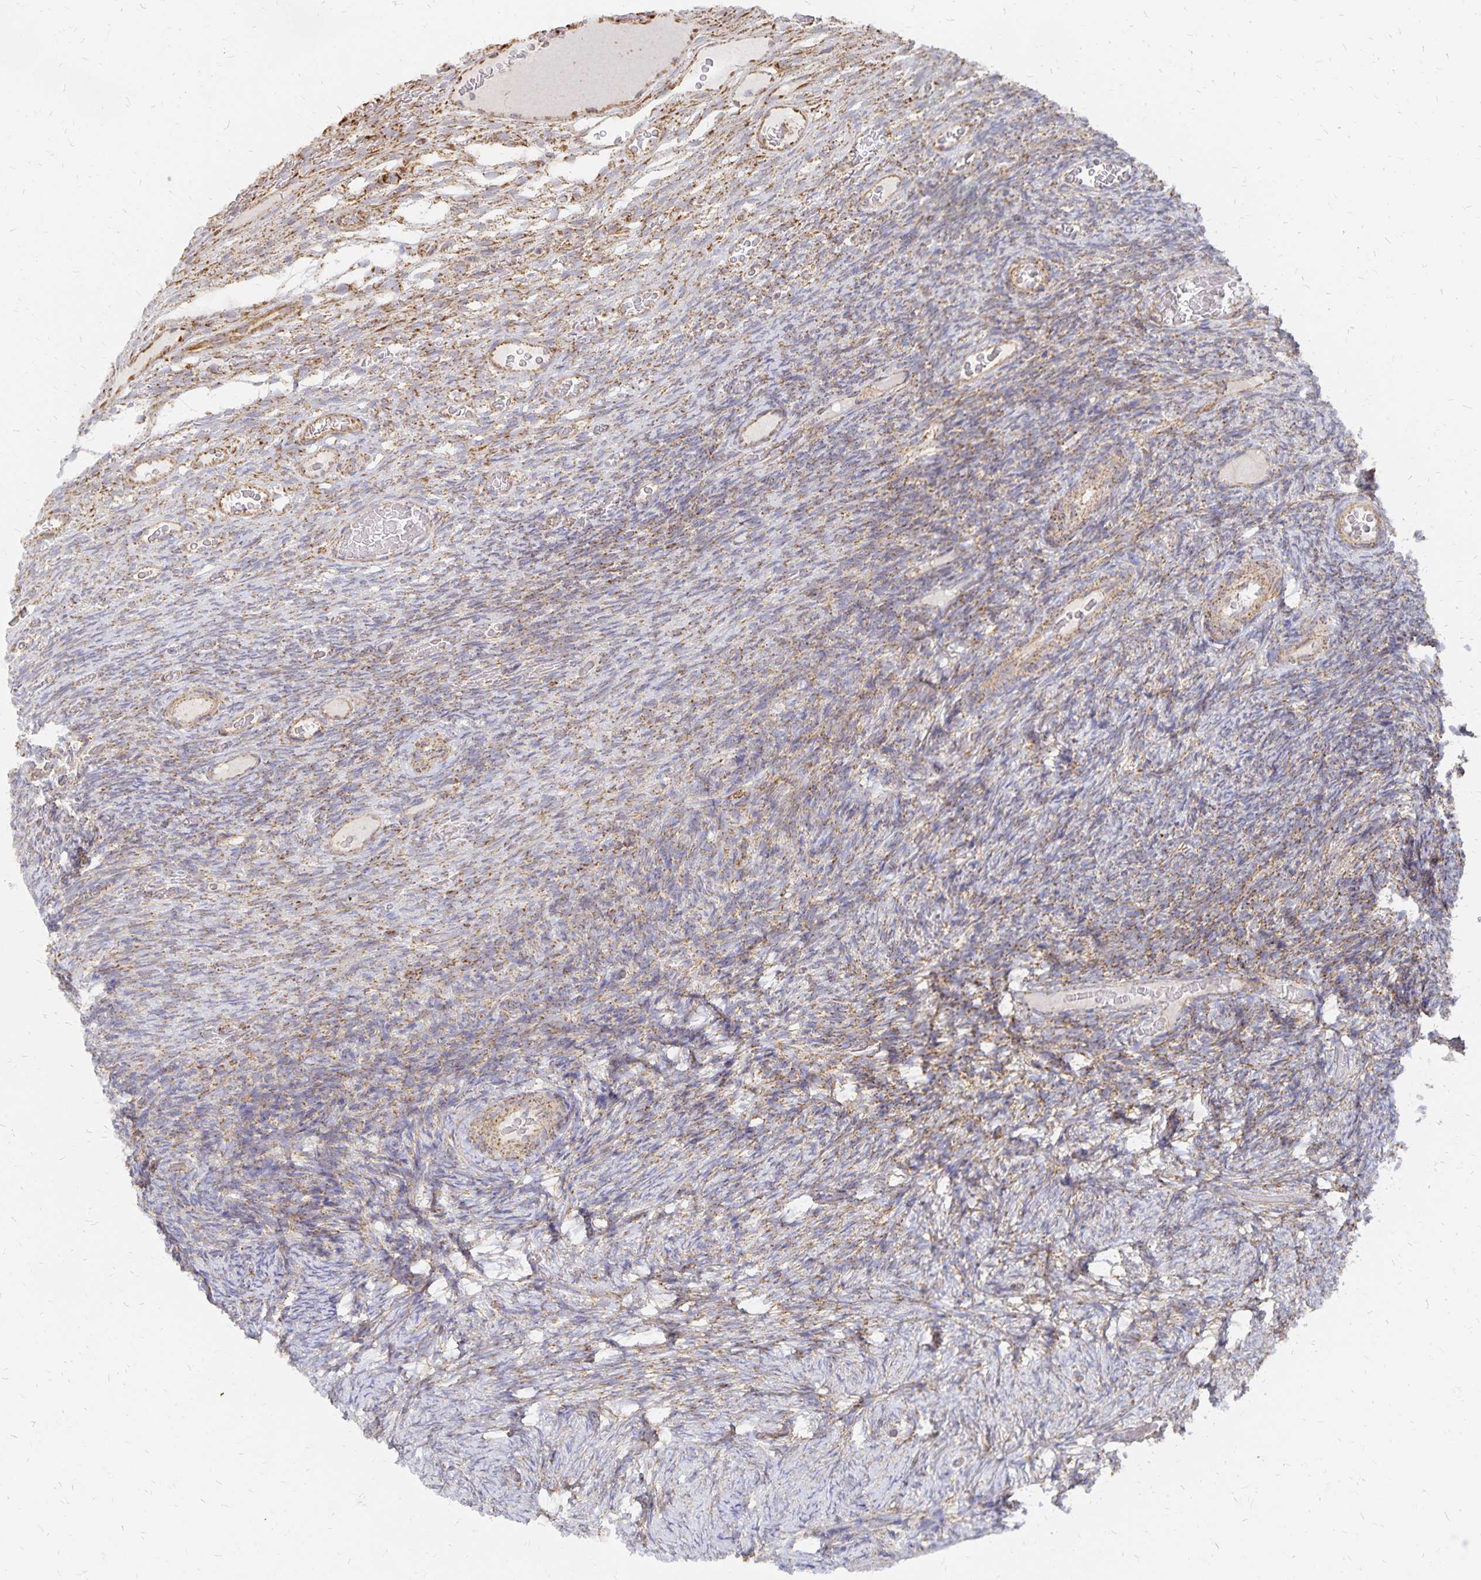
{"staining": {"intensity": "moderate", "quantity": ">75%", "location": "cytoplasmic/membranous"}, "tissue": "ovary", "cell_type": "Ovarian stroma cells", "image_type": "normal", "snomed": [{"axis": "morphology", "description": "Normal tissue, NOS"}, {"axis": "topography", "description": "Ovary"}], "caption": "Ovary stained for a protein exhibits moderate cytoplasmic/membranous positivity in ovarian stroma cells.", "gene": "STOML2", "patient": {"sex": "female", "age": 34}}